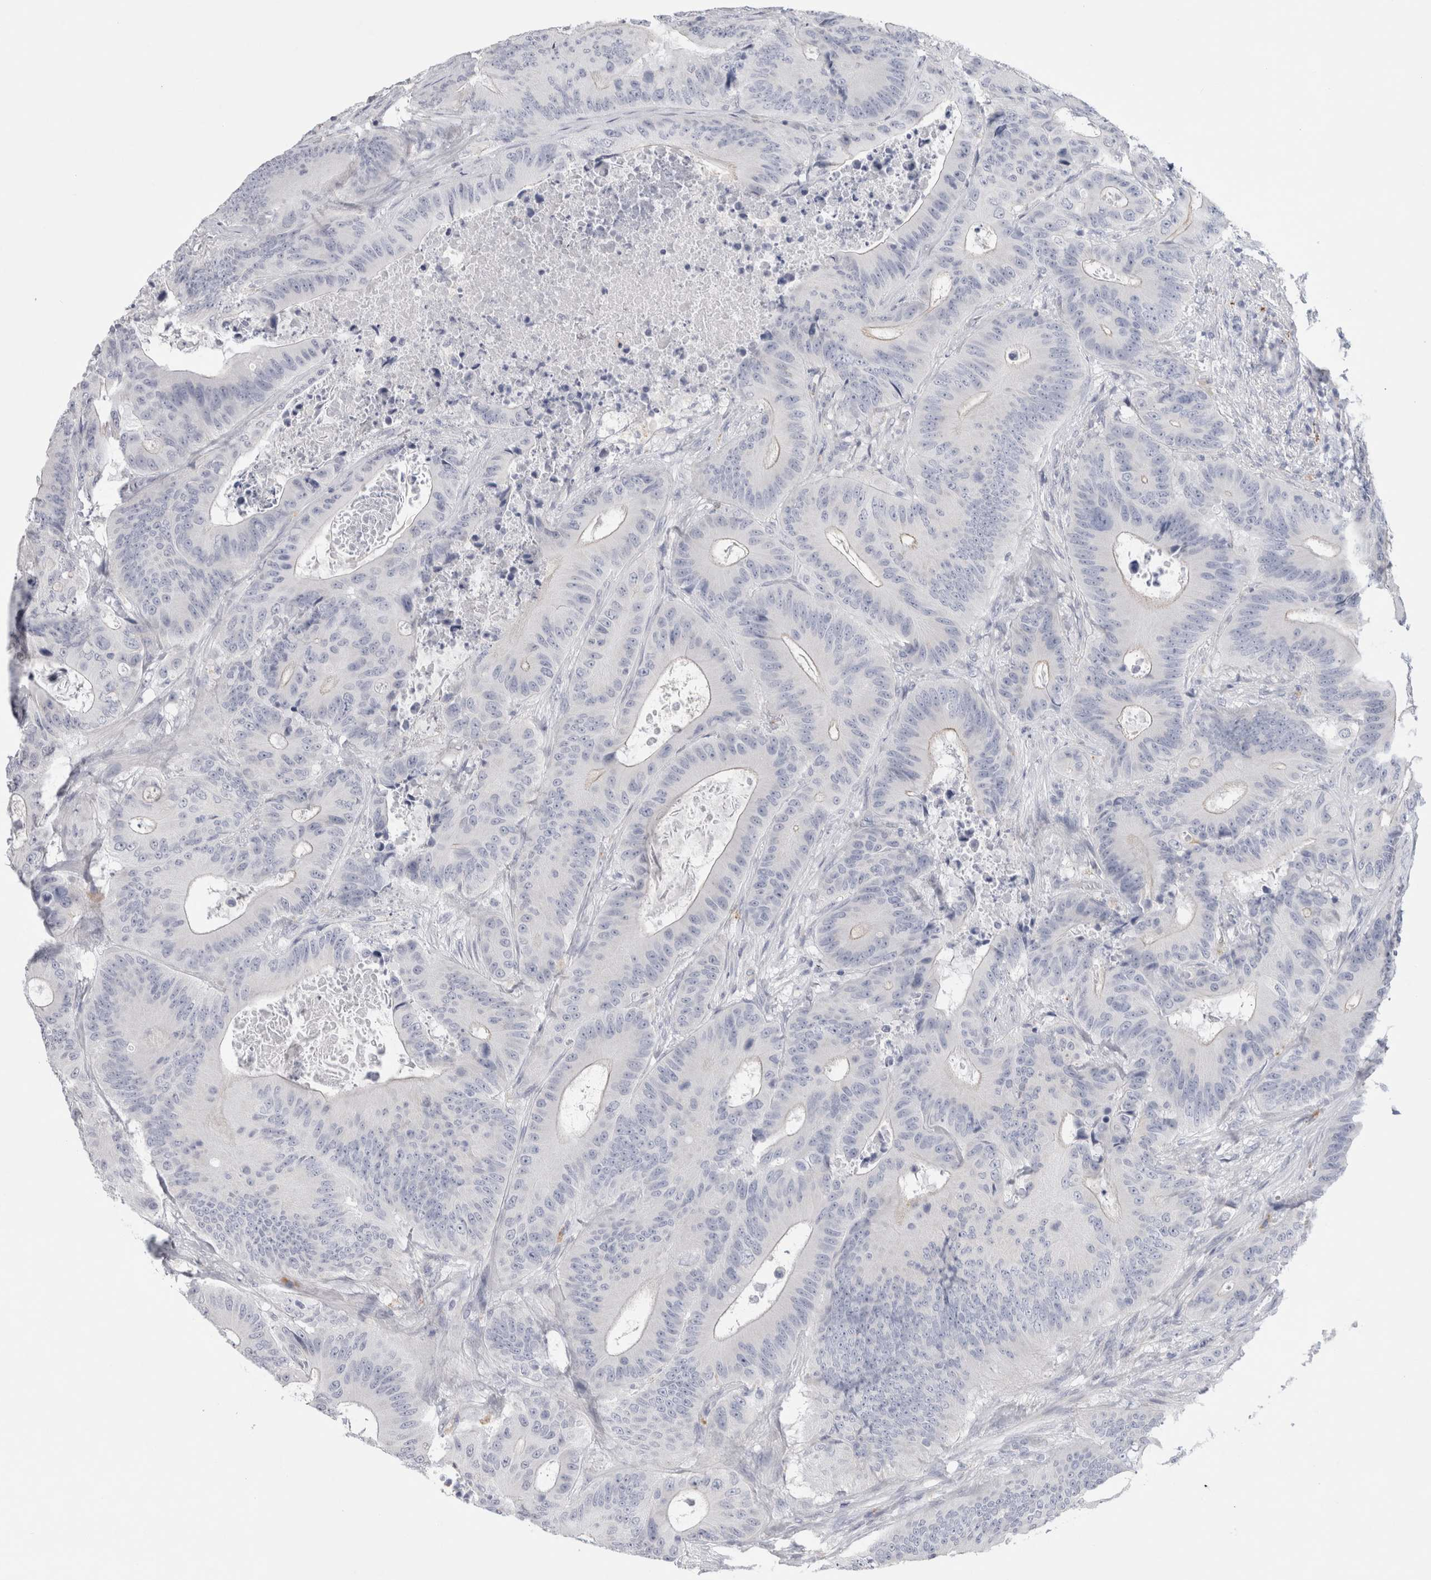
{"staining": {"intensity": "negative", "quantity": "none", "location": "none"}, "tissue": "colorectal cancer", "cell_type": "Tumor cells", "image_type": "cancer", "snomed": [{"axis": "morphology", "description": "Adenocarcinoma, NOS"}, {"axis": "topography", "description": "Colon"}], "caption": "The photomicrograph exhibits no significant positivity in tumor cells of colorectal cancer. (DAB immunohistochemistry (IHC) with hematoxylin counter stain).", "gene": "GAA", "patient": {"sex": "male", "age": 83}}